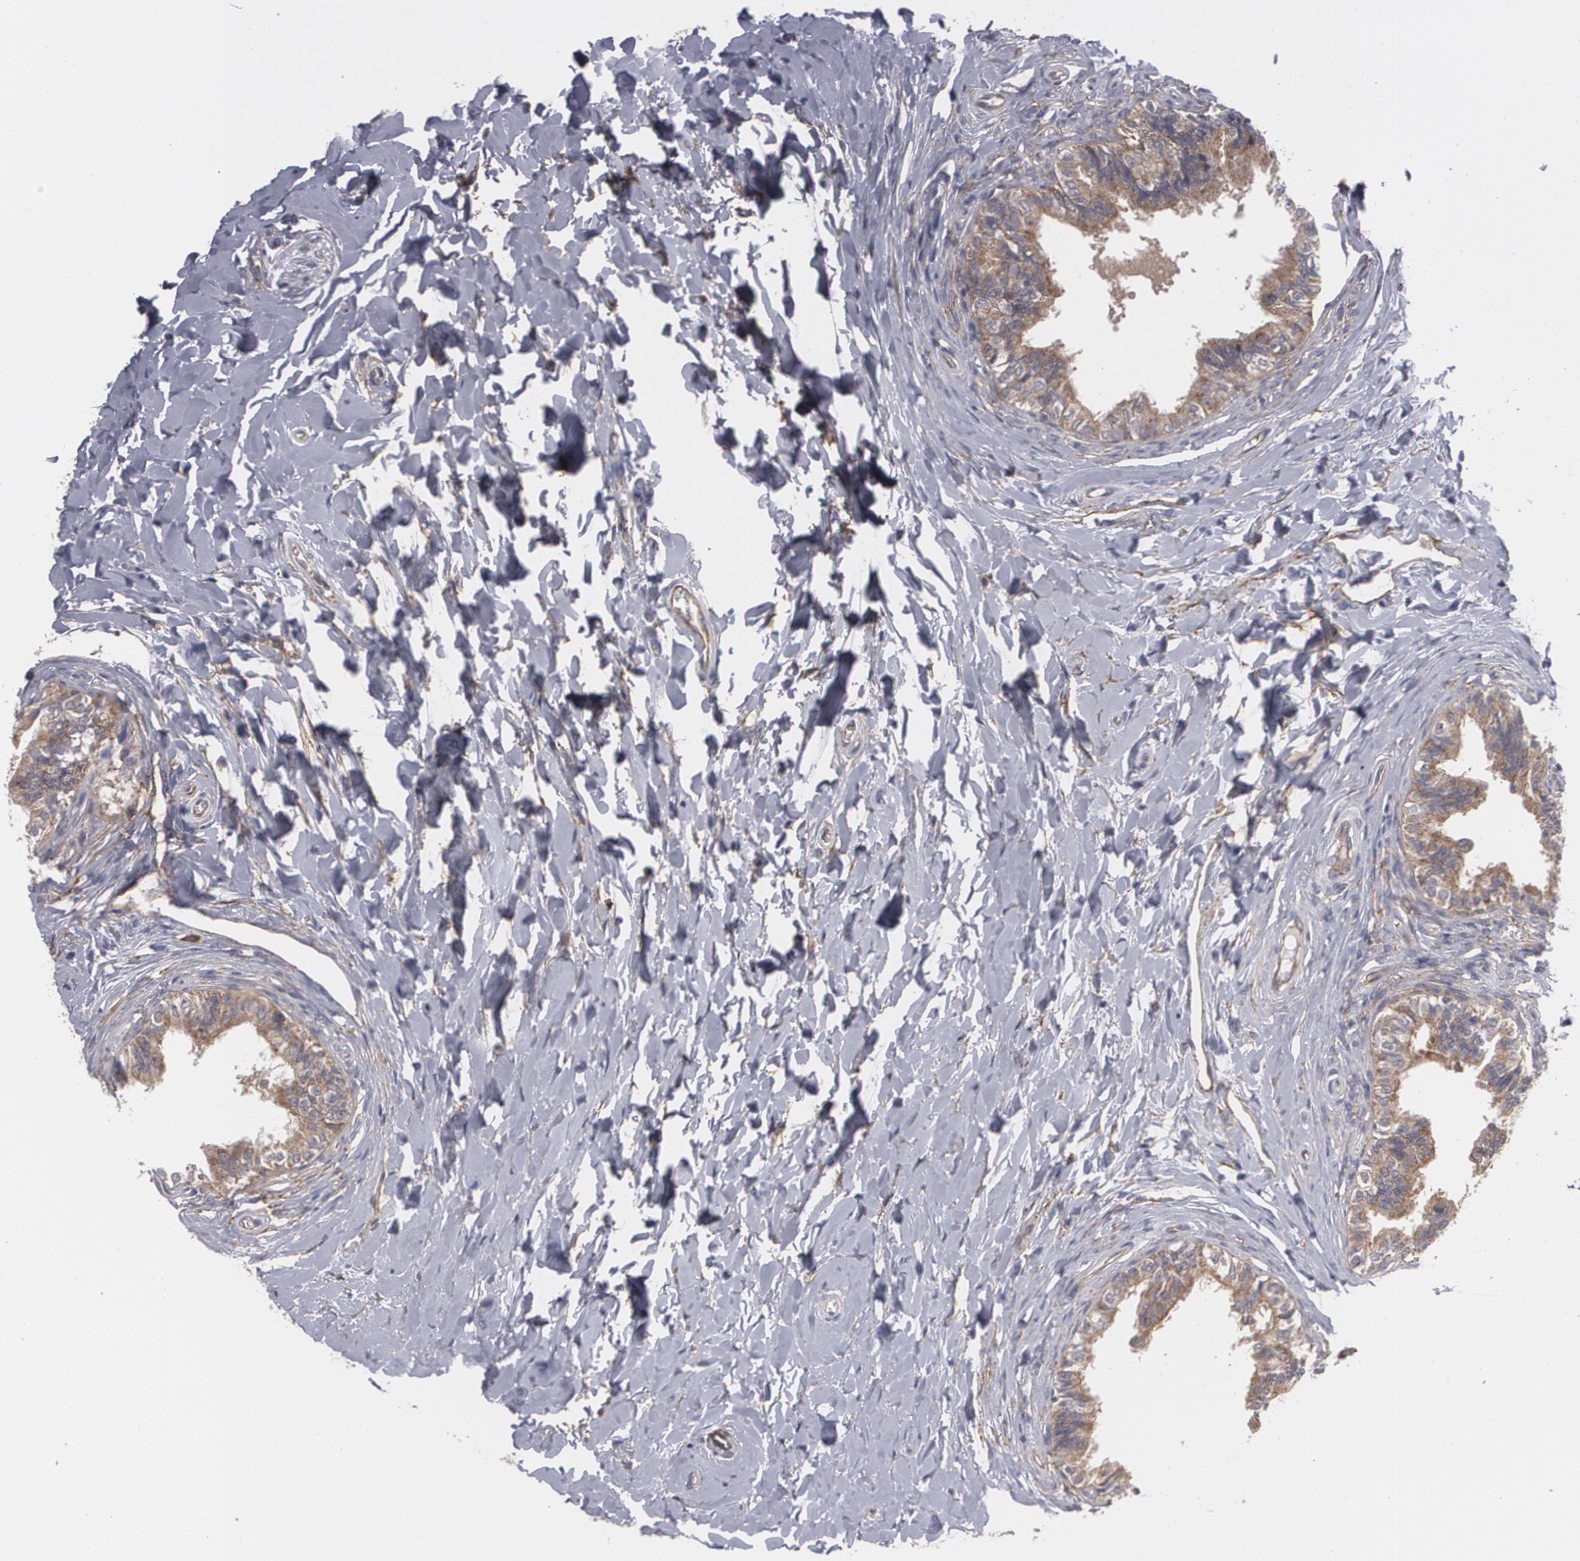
{"staining": {"intensity": "moderate", "quantity": ">75%", "location": "cytoplasmic/membranous"}, "tissue": "epididymis", "cell_type": "Glandular cells", "image_type": "normal", "snomed": [{"axis": "morphology", "description": "Normal tissue, NOS"}, {"axis": "topography", "description": "Soft tissue"}, {"axis": "topography", "description": "Epididymis"}], "caption": "Immunohistochemistry (IHC) of unremarkable epididymis exhibits medium levels of moderate cytoplasmic/membranous staining in about >75% of glandular cells.", "gene": "BMP6", "patient": {"sex": "male", "age": 26}}